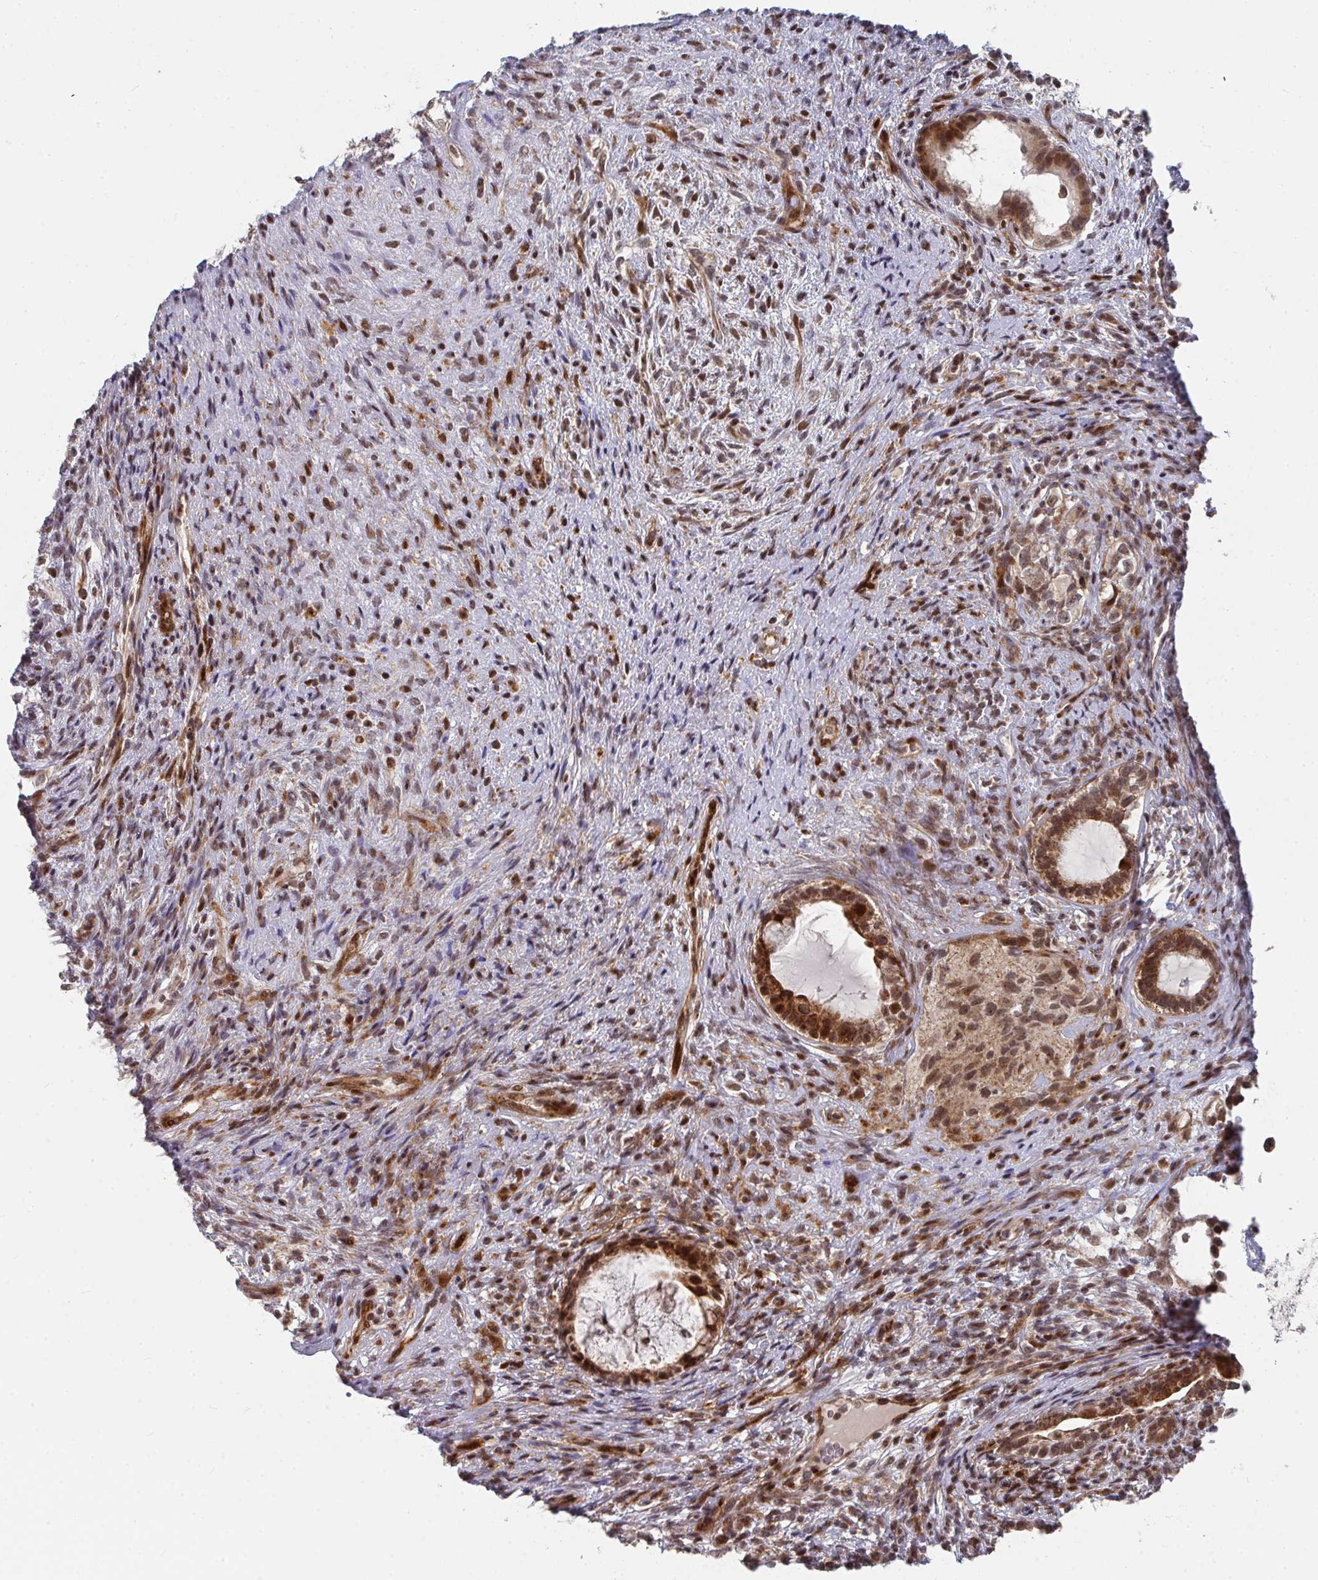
{"staining": {"intensity": "strong", "quantity": ">75%", "location": "cytoplasmic/membranous,nuclear"}, "tissue": "testis cancer", "cell_type": "Tumor cells", "image_type": "cancer", "snomed": [{"axis": "morphology", "description": "Seminoma, NOS"}, {"axis": "morphology", "description": "Carcinoma, Embryonal, NOS"}, {"axis": "topography", "description": "Testis"}], "caption": "Testis embryonal carcinoma stained with a protein marker reveals strong staining in tumor cells.", "gene": "RBBP5", "patient": {"sex": "male", "age": 41}}